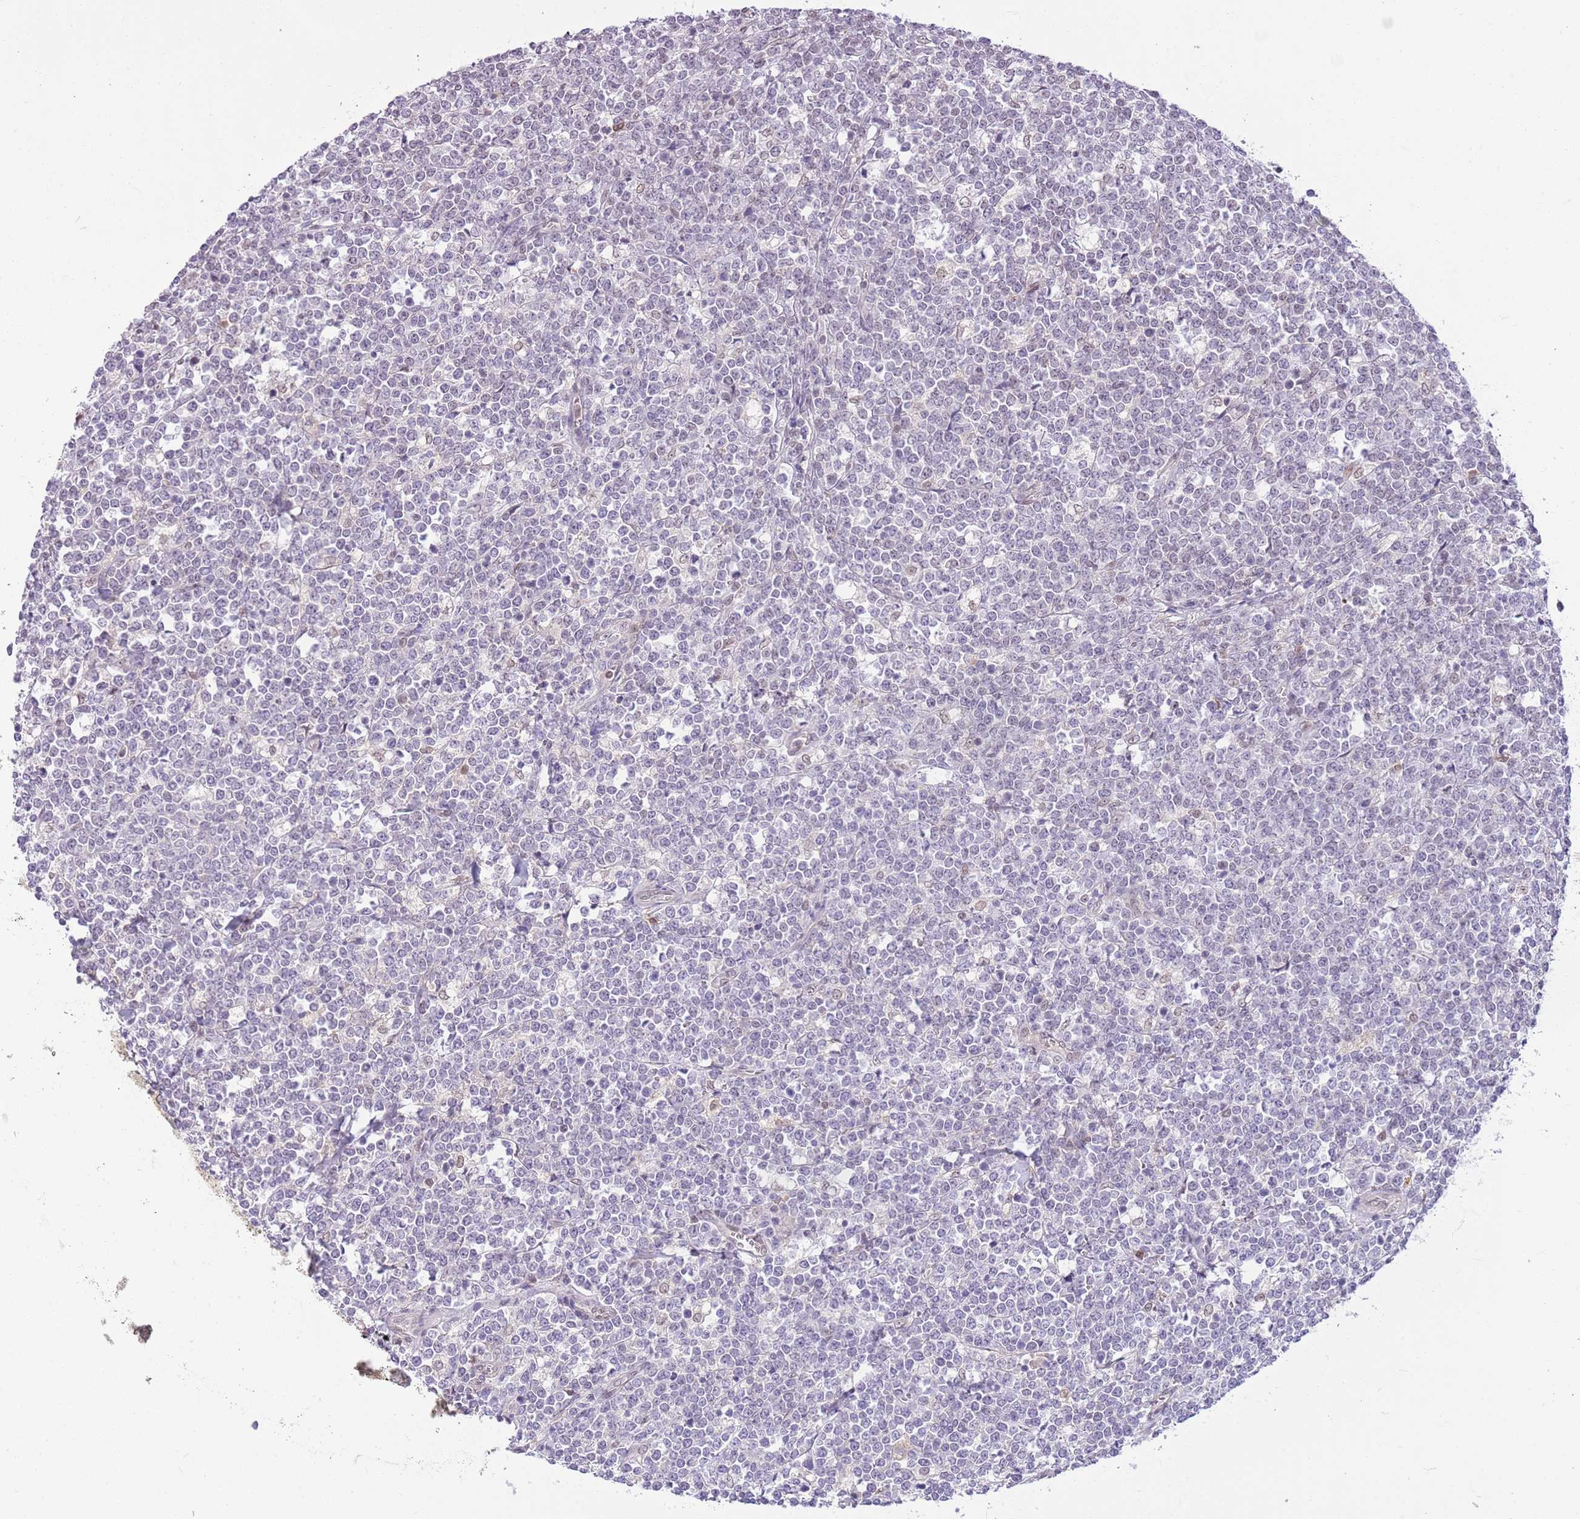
{"staining": {"intensity": "negative", "quantity": "none", "location": "none"}, "tissue": "lymphoma", "cell_type": "Tumor cells", "image_type": "cancer", "snomed": [{"axis": "morphology", "description": "Malignant lymphoma, non-Hodgkin's type, High grade"}, {"axis": "topography", "description": "Small intestine"}], "caption": "Malignant lymphoma, non-Hodgkin's type (high-grade) stained for a protein using IHC shows no expression tumor cells.", "gene": "DHX32", "patient": {"sex": "male", "age": 8}}